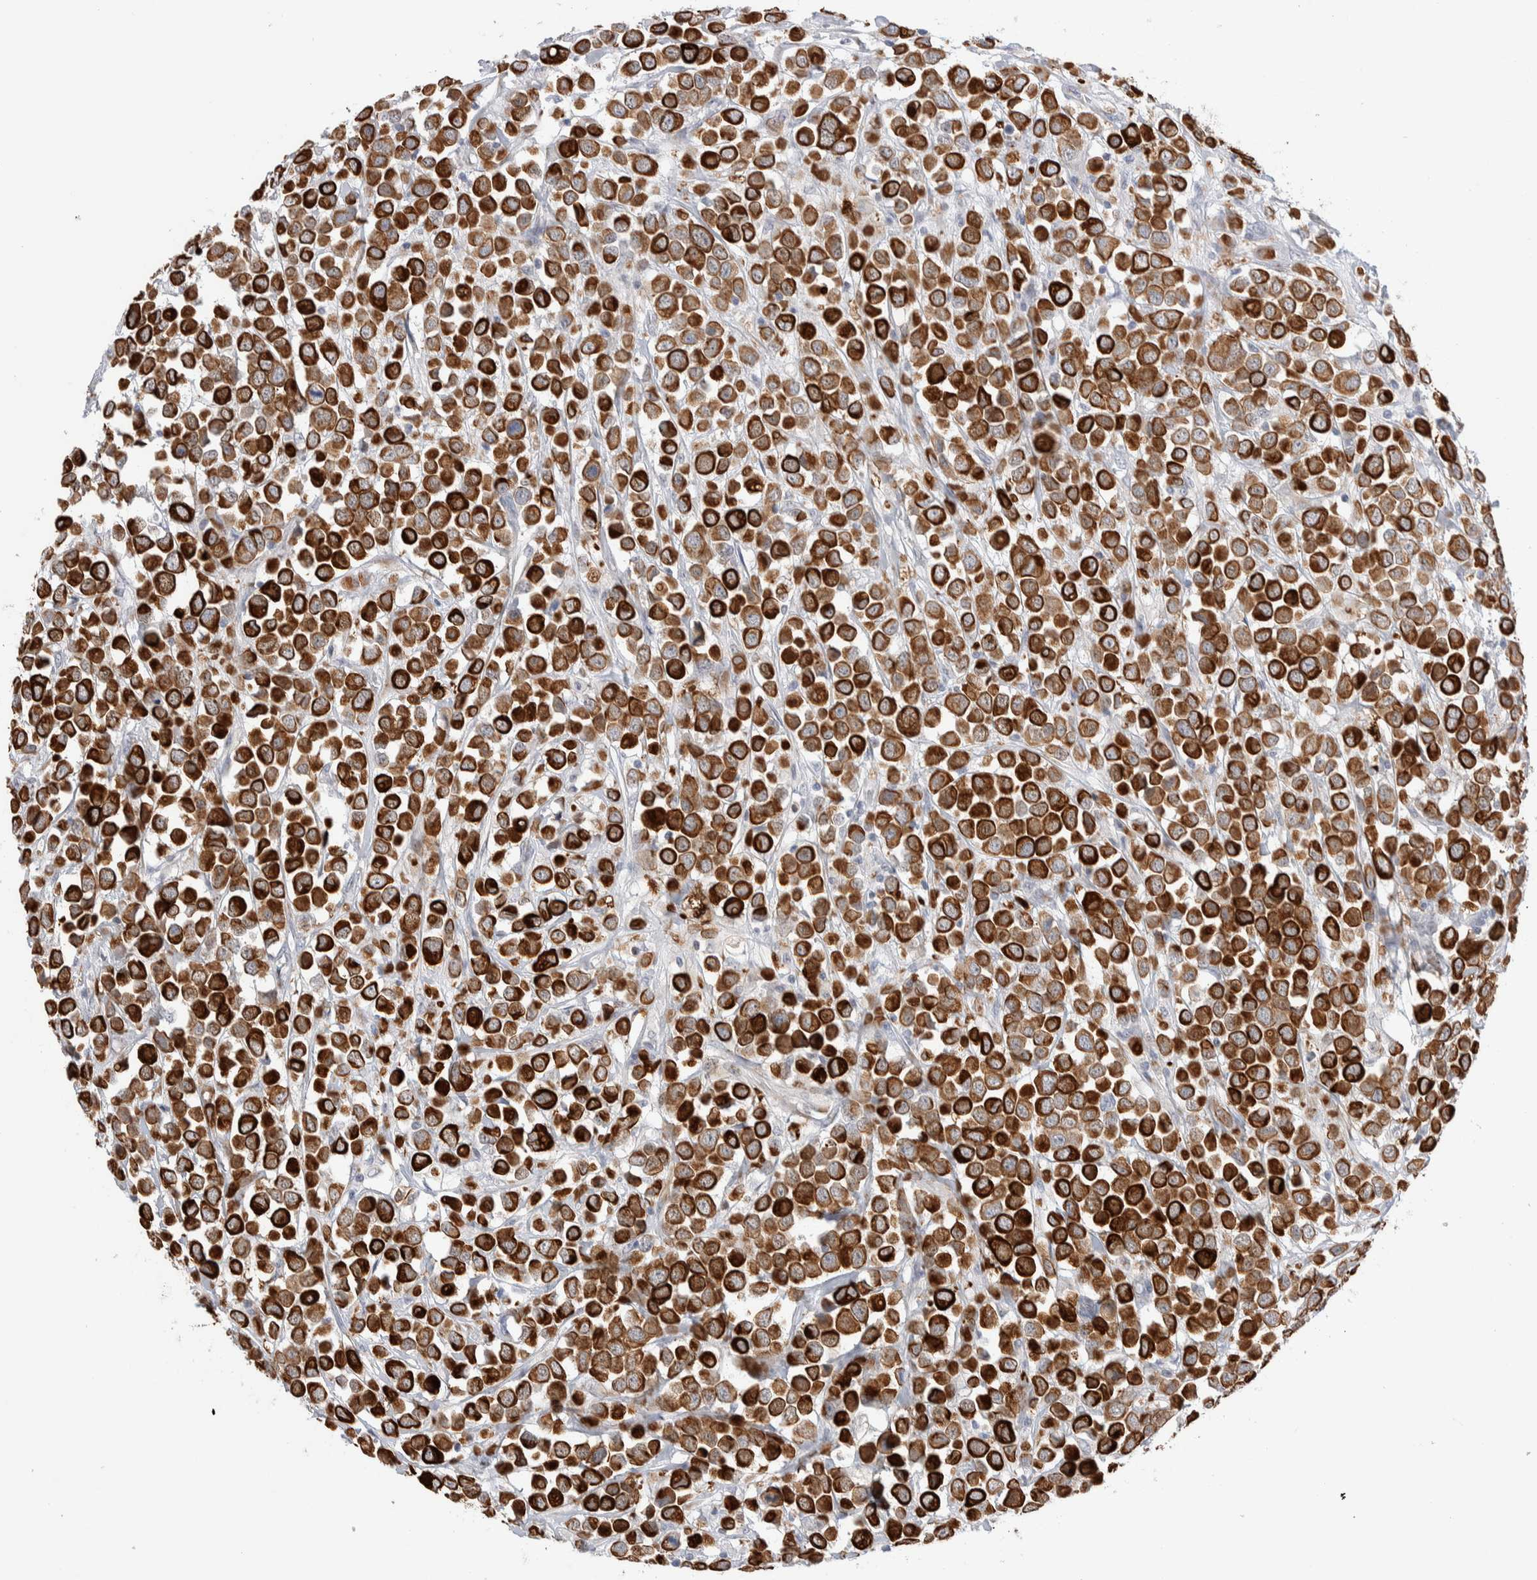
{"staining": {"intensity": "strong", "quantity": ">75%", "location": "cytoplasmic/membranous"}, "tissue": "breast cancer", "cell_type": "Tumor cells", "image_type": "cancer", "snomed": [{"axis": "morphology", "description": "Duct carcinoma"}, {"axis": "topography", "description": "Breast"}], "caption": "Tumor cells display high levels of strong cytoplasmic/membranous staining in about >75% of cells in human invasive ductal carcinoma (breast).", "gene": "C1orf112", "patient": {"sex": "female", "age": 61}}